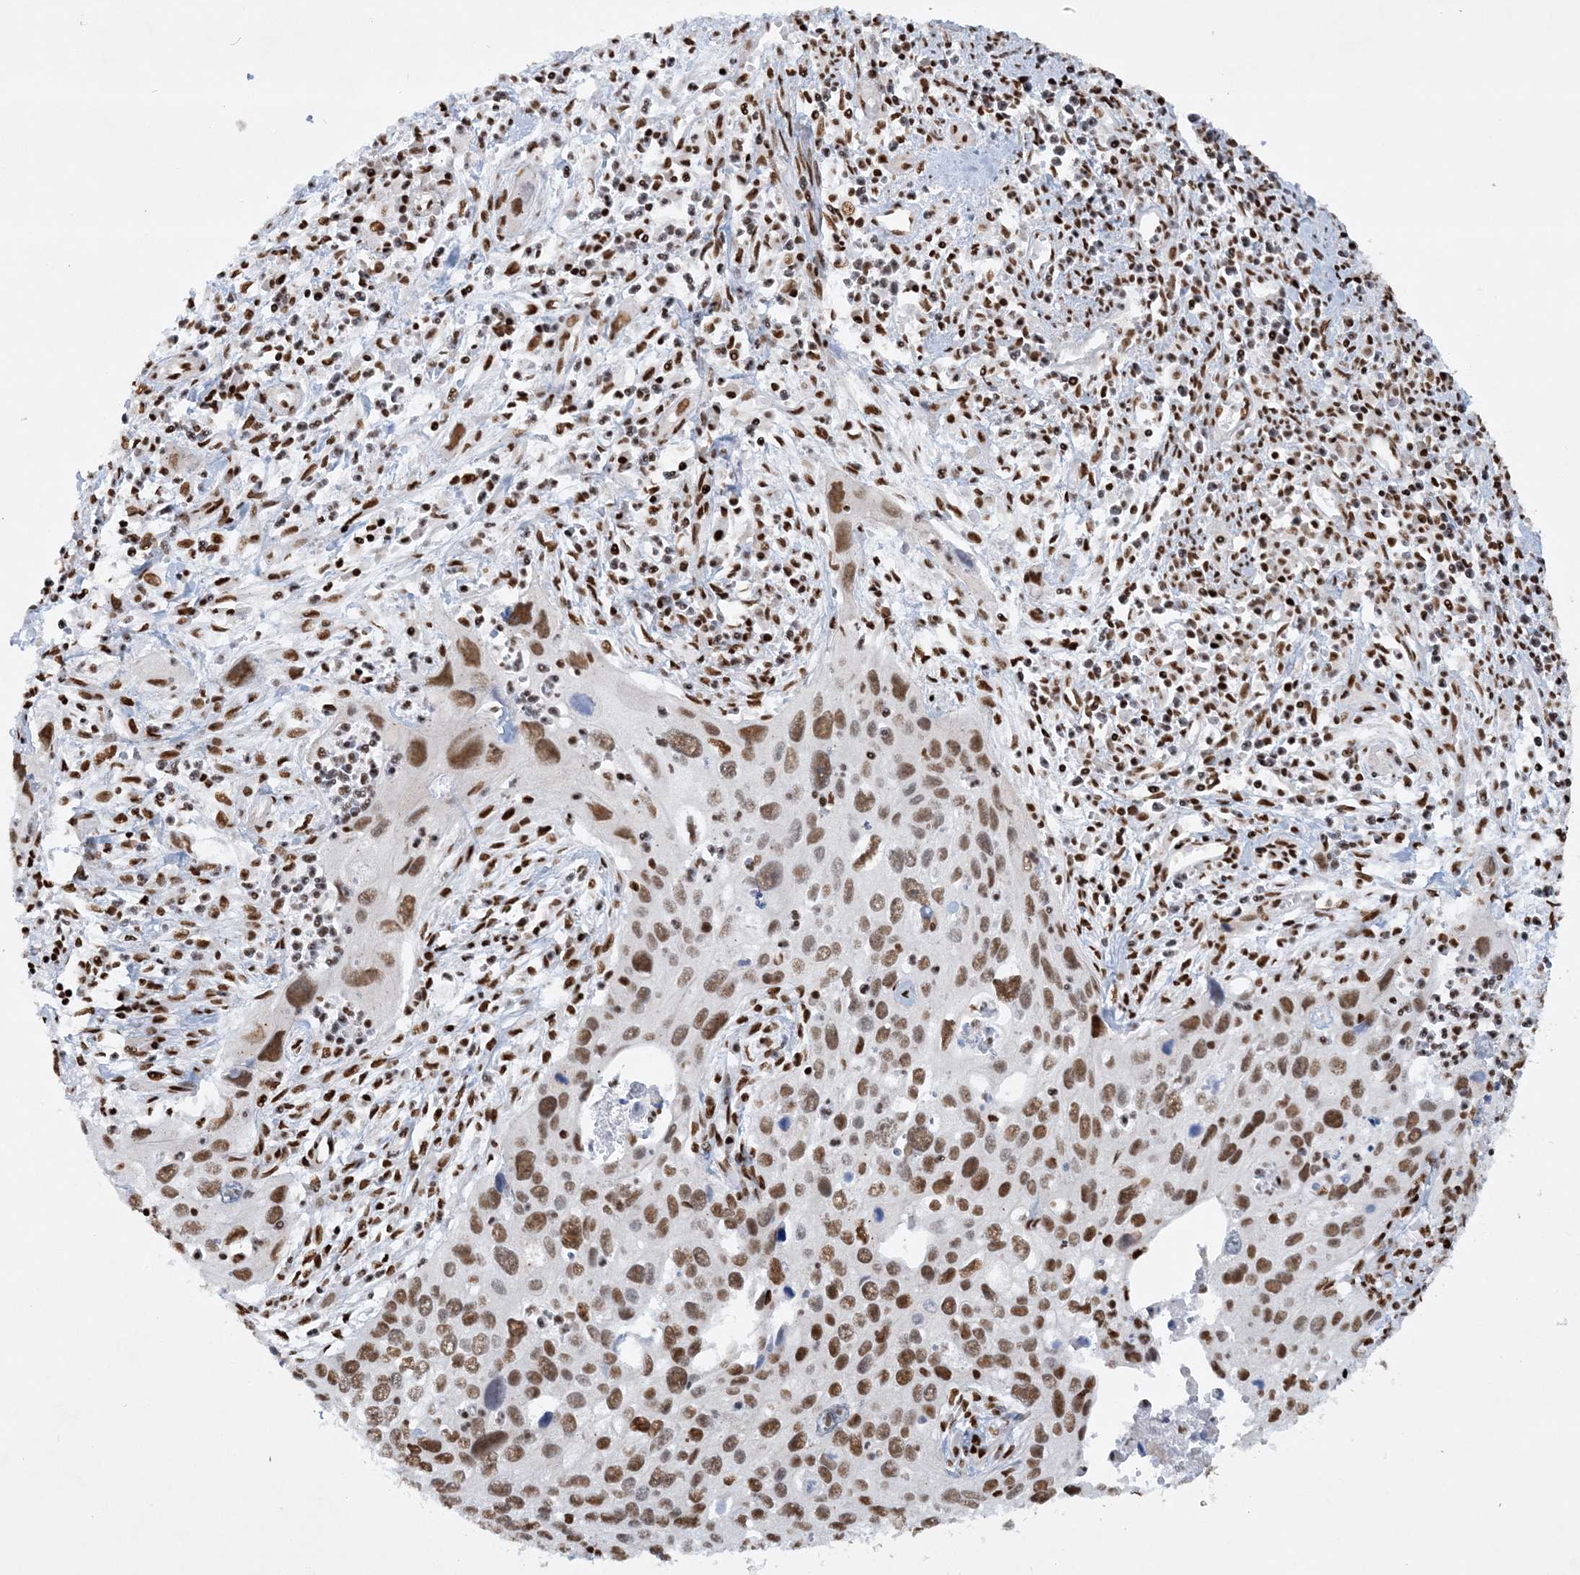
{"staining": {"intensity": "moderate", "quantity": ">75%", "location": "nuclear"}, "tissue": "cervical cancer", "cell_type": "Tumor cells", "image_type": "cancer", "snomed": [{"axis": "morphology", "description": "Squamous cell carcinoma, NOS"}, {"axis": "topography", "description": "Cervix"}], "caption": "Cervical cancer tissue exhibits moderate nuclear expression in about >75% of tumor cells", "gene": "DELE1", "patient": {"sex": "female", "age": 55}}